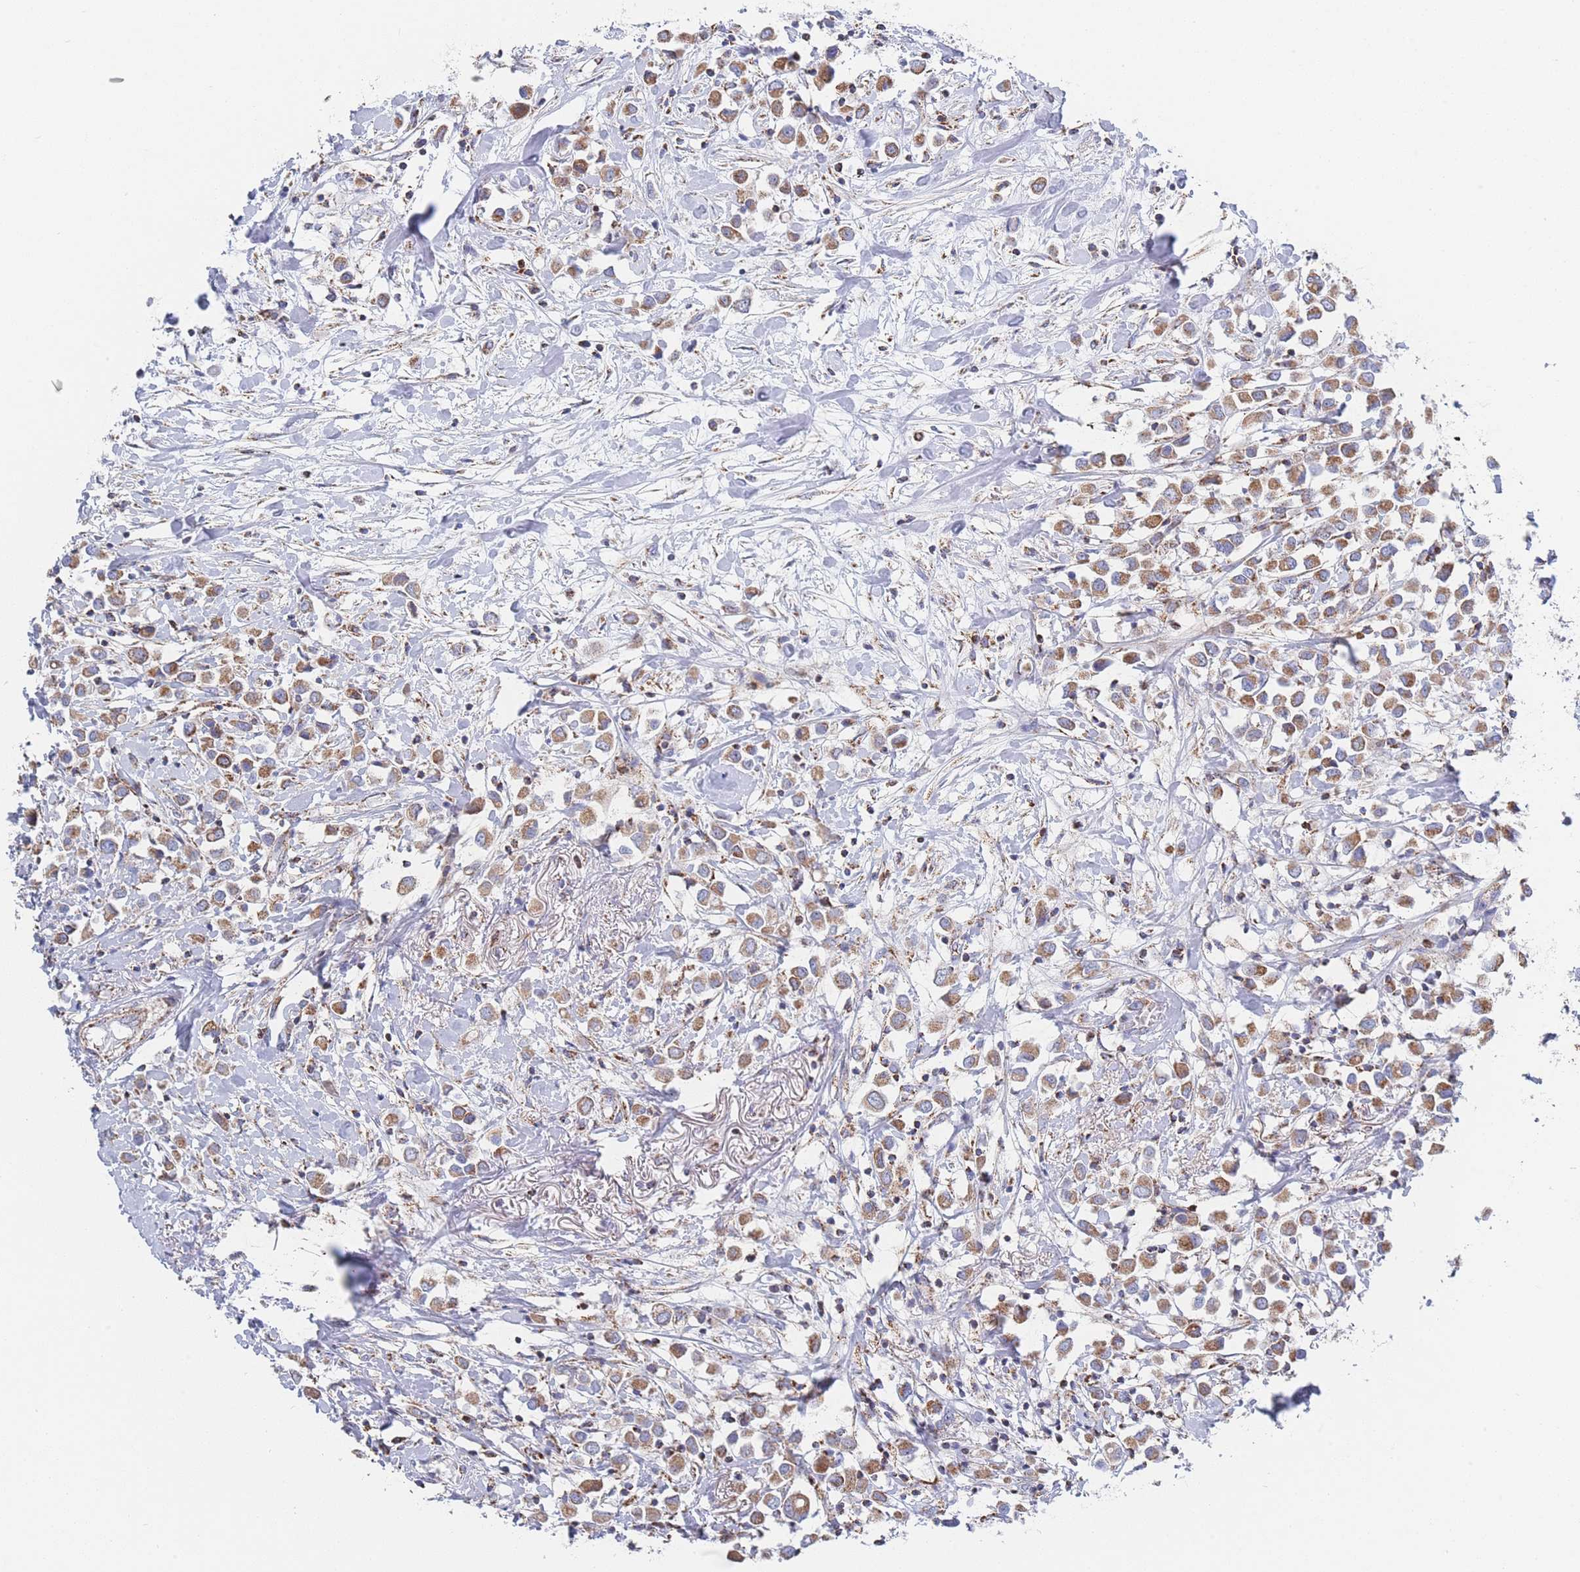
{"staining": {"intensity": "moderate", "quantity": ">75%", "location": "cytoplasmic/membranous"}, "tissue": "breast cancer", "cell_type": "Tumor cells", "image_type": "cancer", "snomed": [{"axis": "morphology", "description": "Duct carcinoma"}, {"axis": "topography", "description": "Breast"}], "caption": "Brown immunohistochemical staining in human breast intraductal carcinoma demonstrates moderate cytoplasmic/membranous positivity in approximately >75% of tumor cells.", "gene": "IKZF4", "patient": {"sex": "female", "age": 61}}